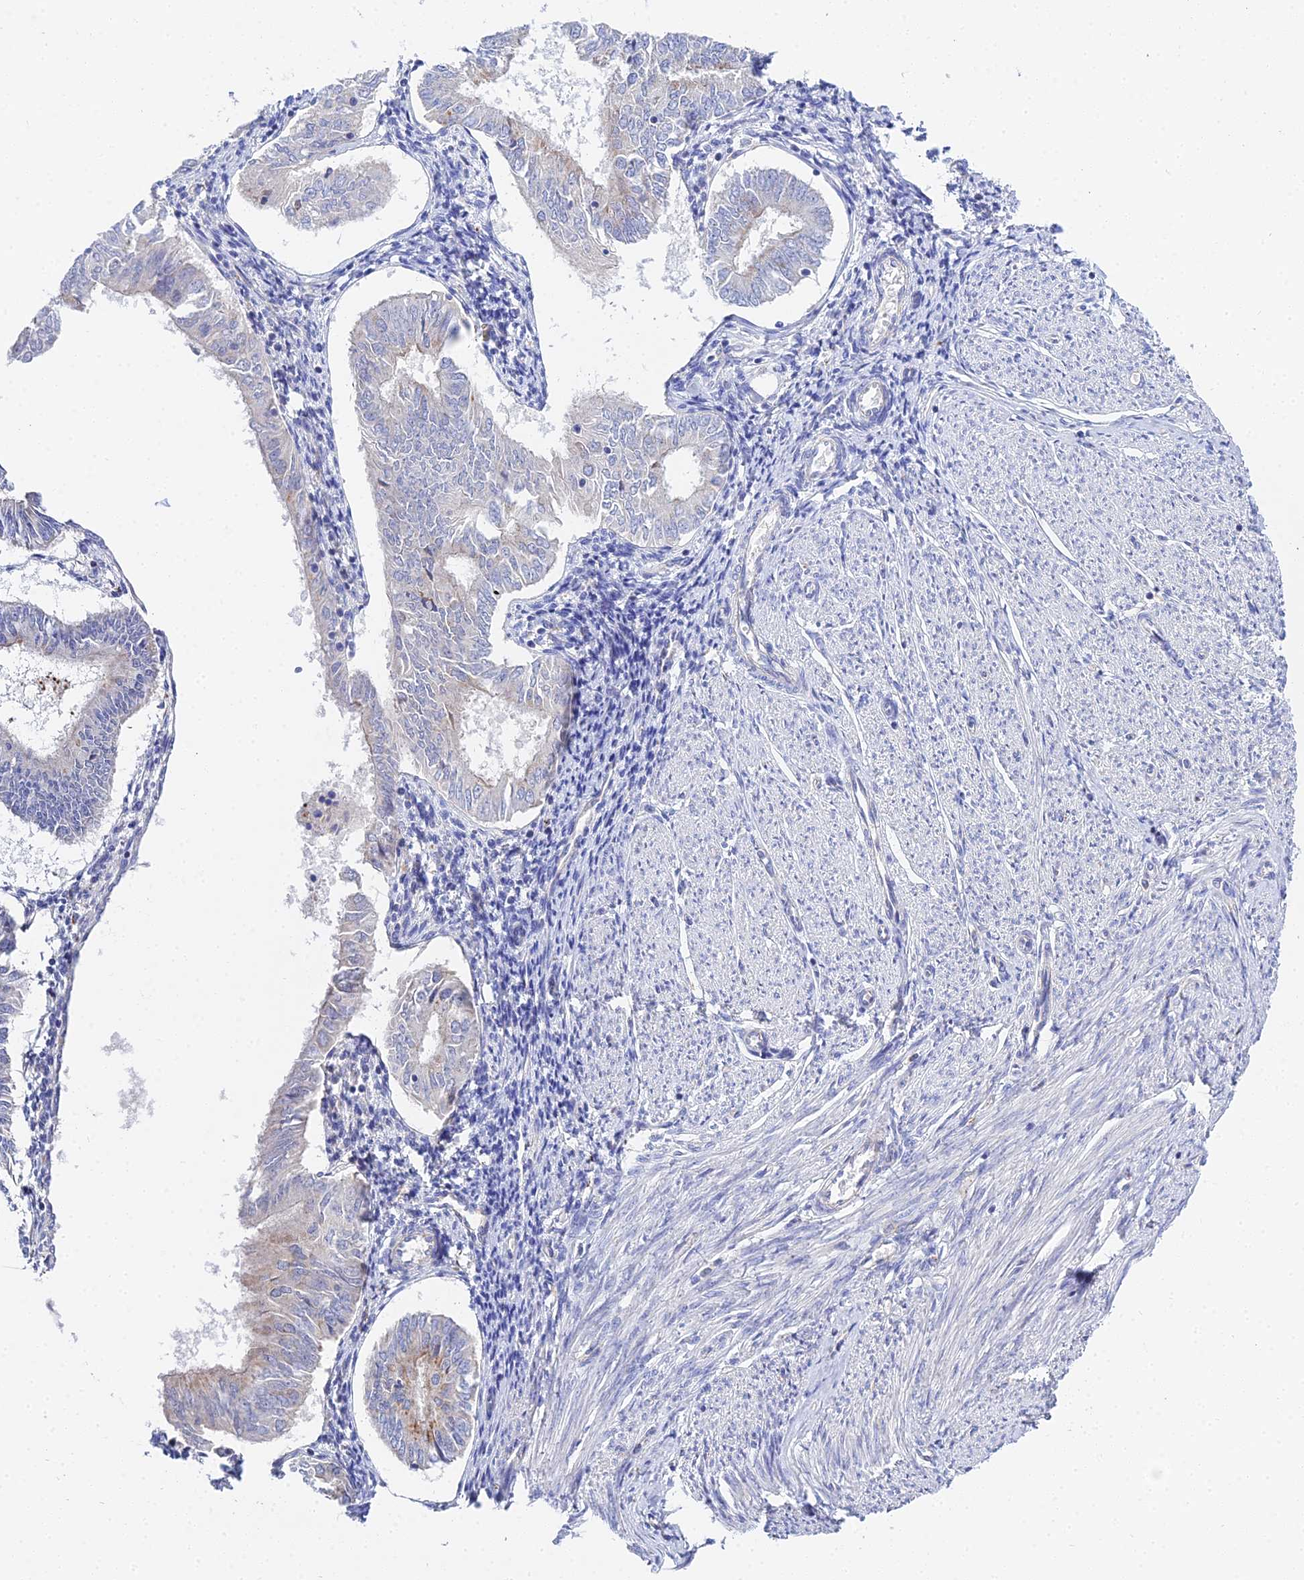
{"staining": {"intensity": "moderate", "quantity": "<25%", "location": "cytoplasmic/membranous"}, "tissue": "endometrial cancer", "cell_type": "Tumor cells", "image_type": "cancer", "snomed": [{"axis": "morphology", "description": "Adenocarcinoma, NOS"}, {"axis": "topography", "description": "Endometrium"}], "caption": "Adenocarcinoma (endometrial) stained for a protein demonstrates moderate cytoplasmic/membranous positivity in tumor cells. Nuclei are stained in blue.", "gene": "APOBEC3H", "patient": {"sex": "female", "age": 58}}